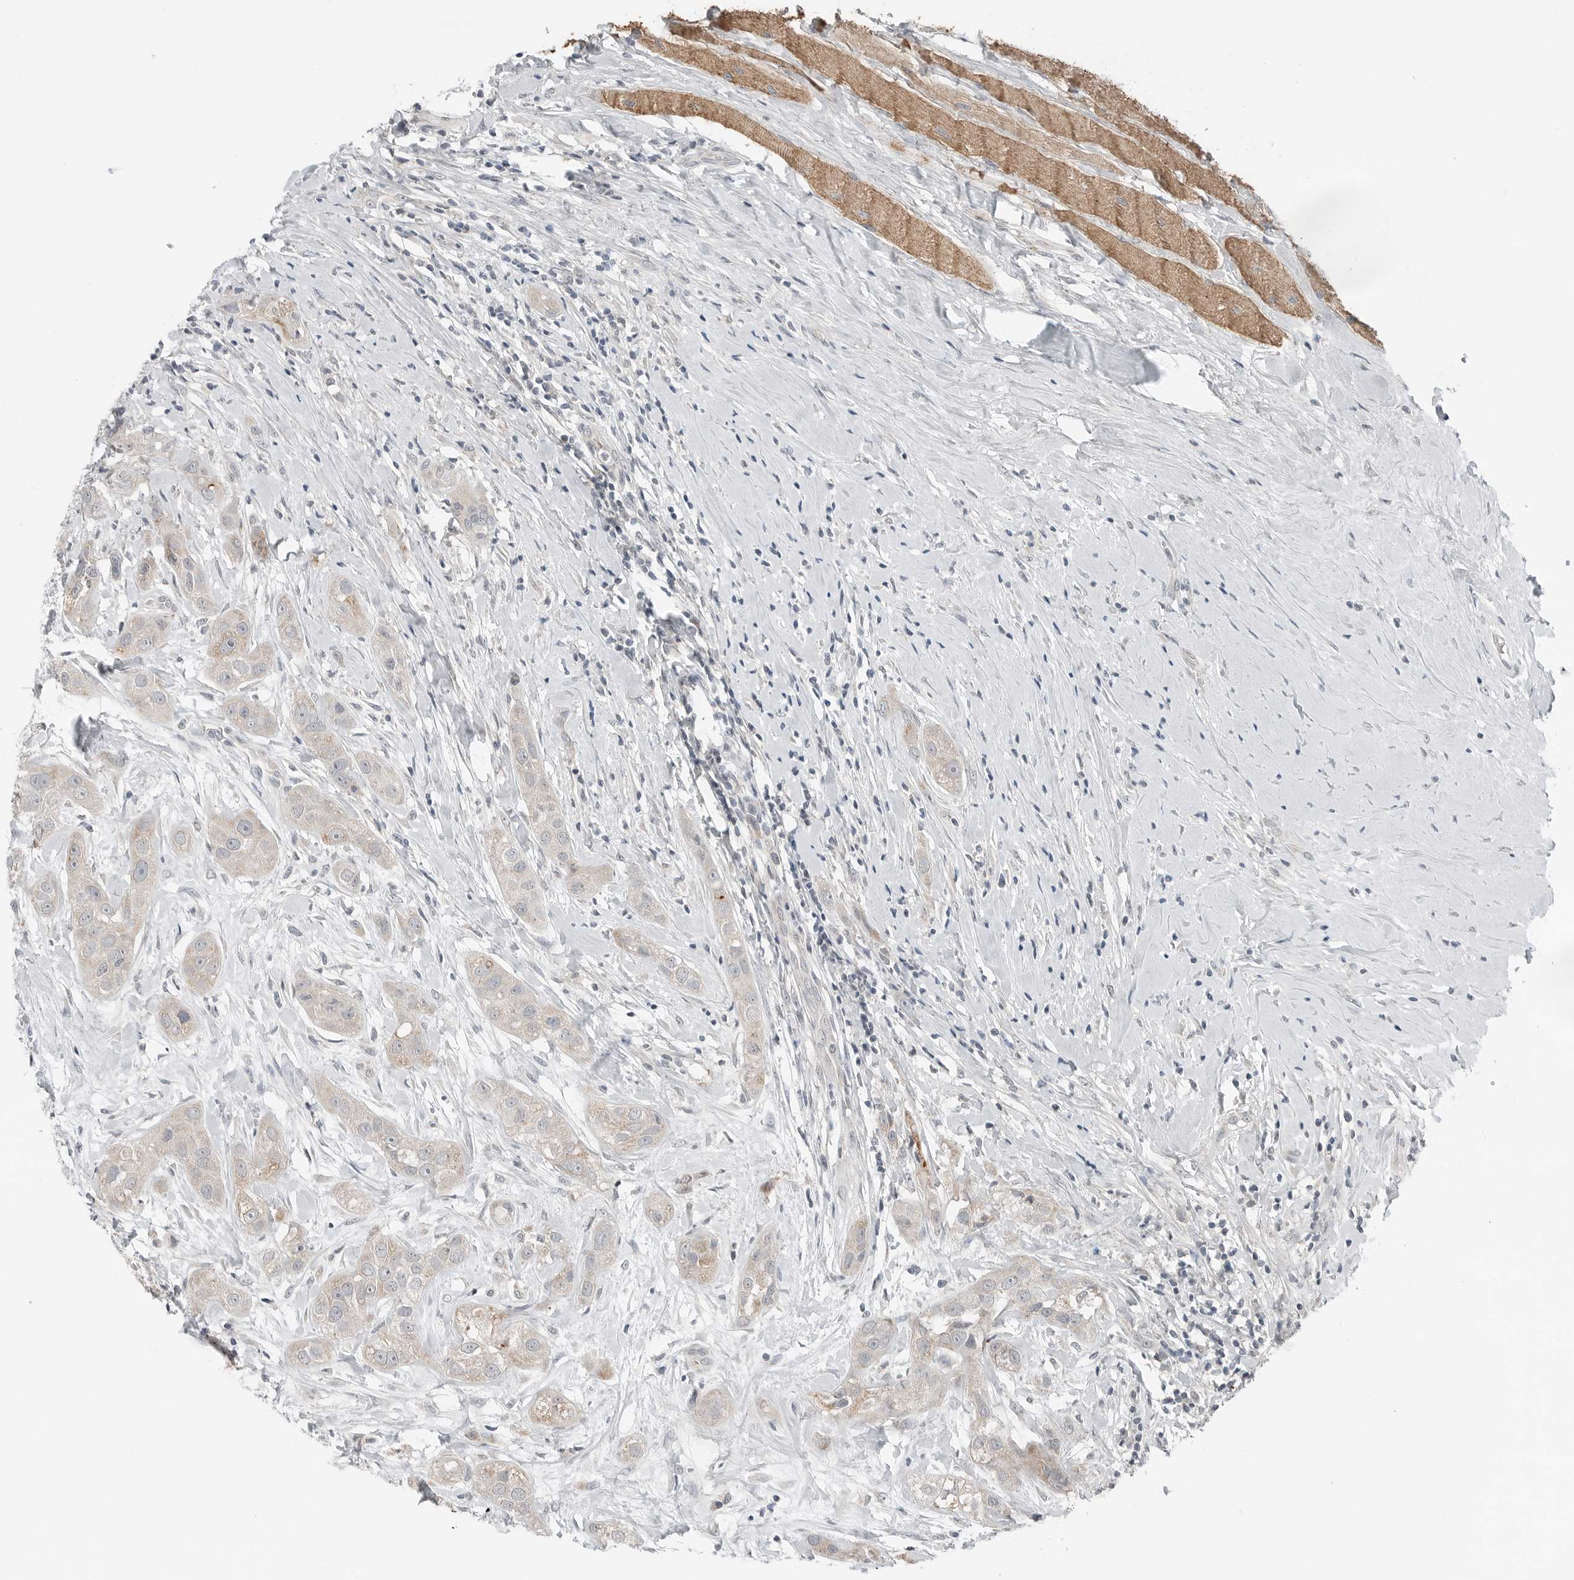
{"staining": {"intensity": "weak", "quantity": "25%-75%", "location": "cytoplasmic/membranous"}, "tissue": "head and neck cancer", "cell_type": "Tumor cells", "image_type": "cancer", "snomed": [{"axis": "morphology", "description": "Normal tissue, NOS"}, {"axis": "morphology", "description": "Squamous cell carcinoma, NOS"}, {"axis": "topography", "description": "Skeletal muscle"}, {"axis": "topography", "description": "Head-Neck"}], "caption": "A brown stain labels weak cytoplasmic/membranous staining of a protein in human squamous cell carcinoma (head and neck) tumor cells.", "gene": "FCRLB", "patient": {"sex": "male", "age": 51}}